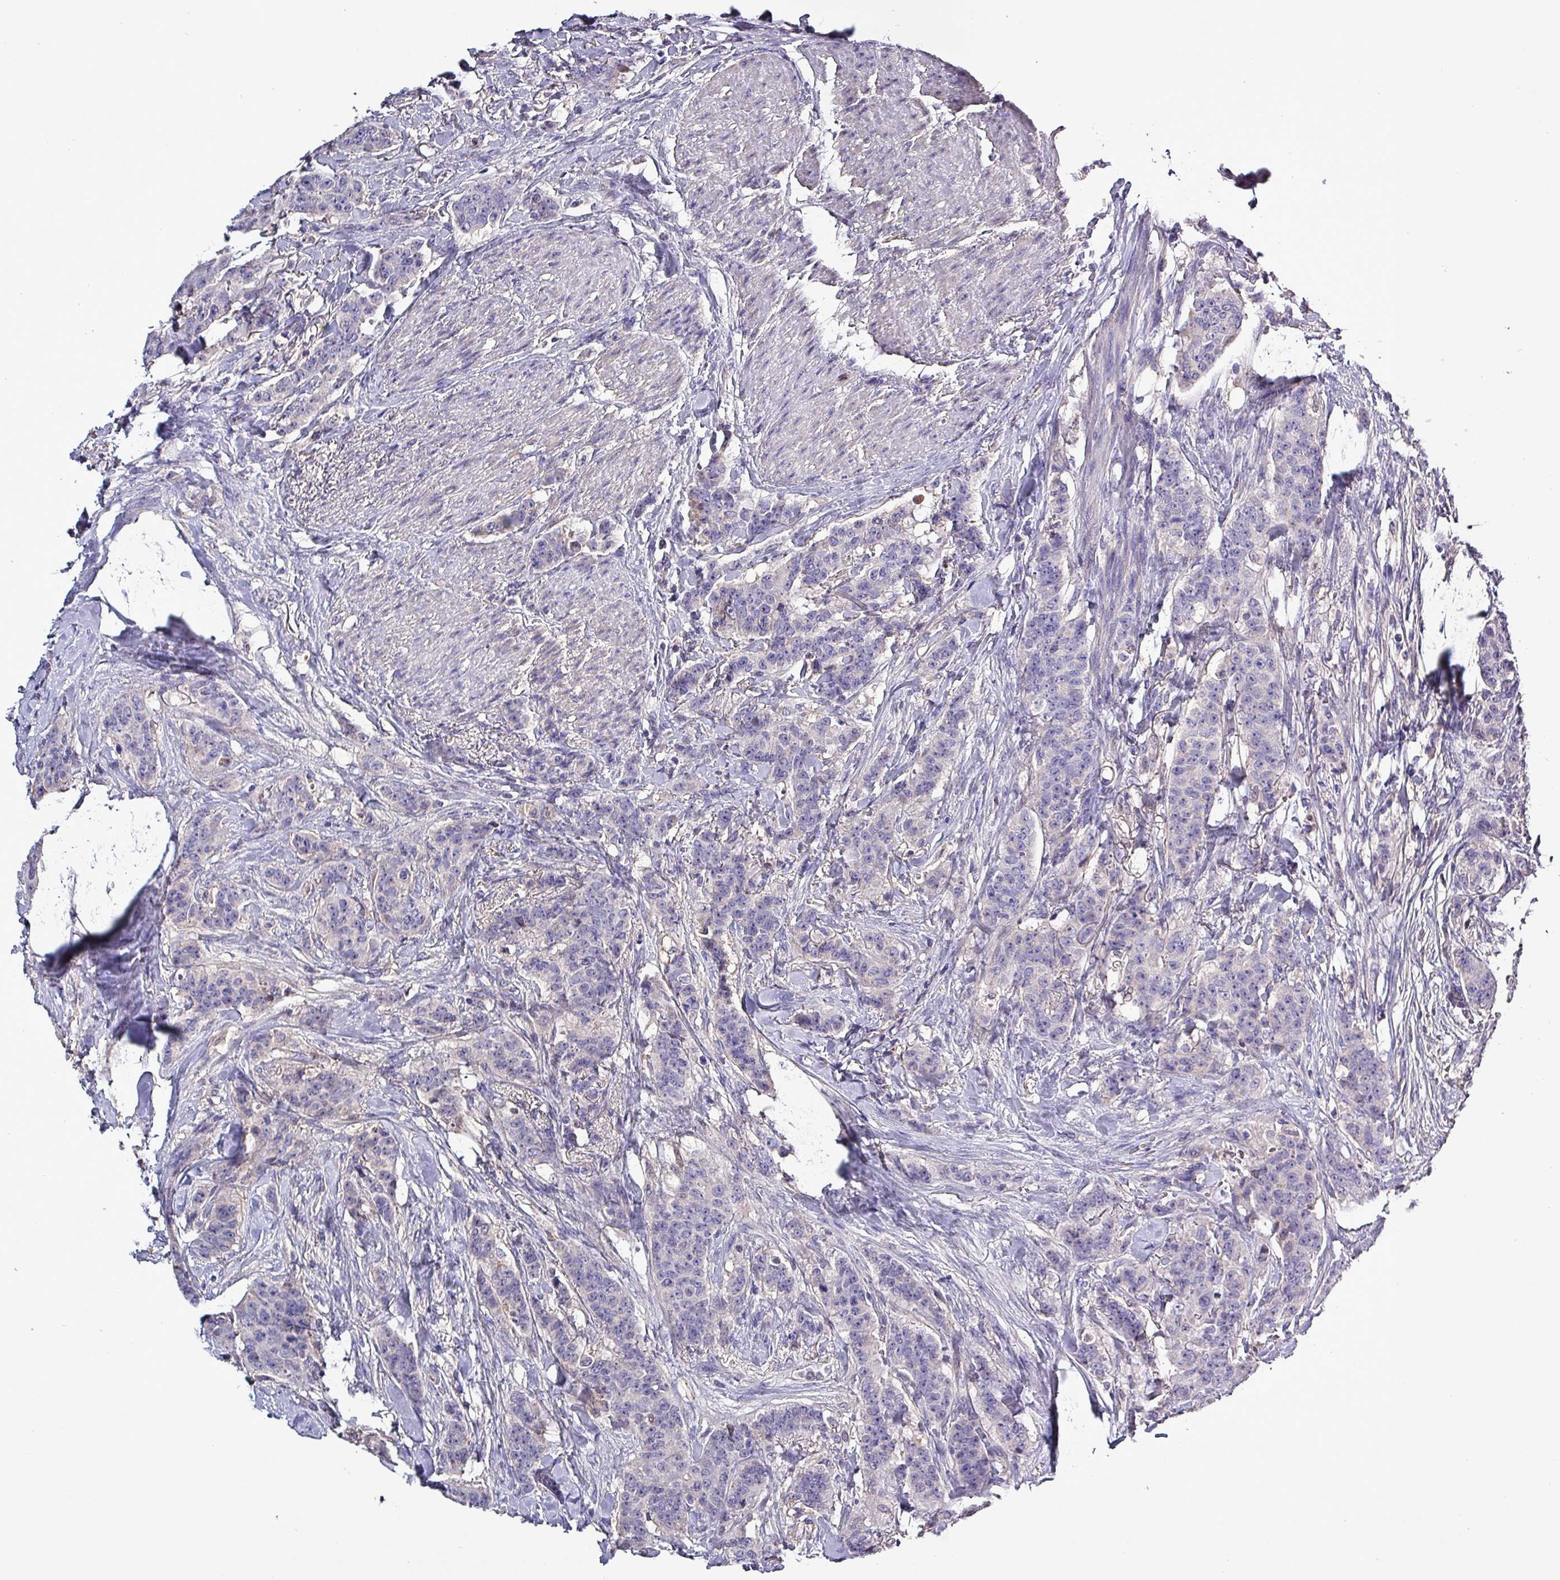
{"staining": {"intensity": "negative", "quantity": "none", "location": "none"}, "tissue": "breast cancer", "cell_type": "Tumor cells", "image_type": "cancer", "snomed": [{"axis": "morphology", "description": "Duct carcinoma"}, {"axis": "topography", "description": "Breast"}], "caption": "An IHC histopathology image of breast infiltrating ductal carcinoma is shown. There is no staining in tumor cells of breast infiltrating ductal carcinoma.", "gene": "HTRA4", "patient": {"sex": "female", "age": 40}}